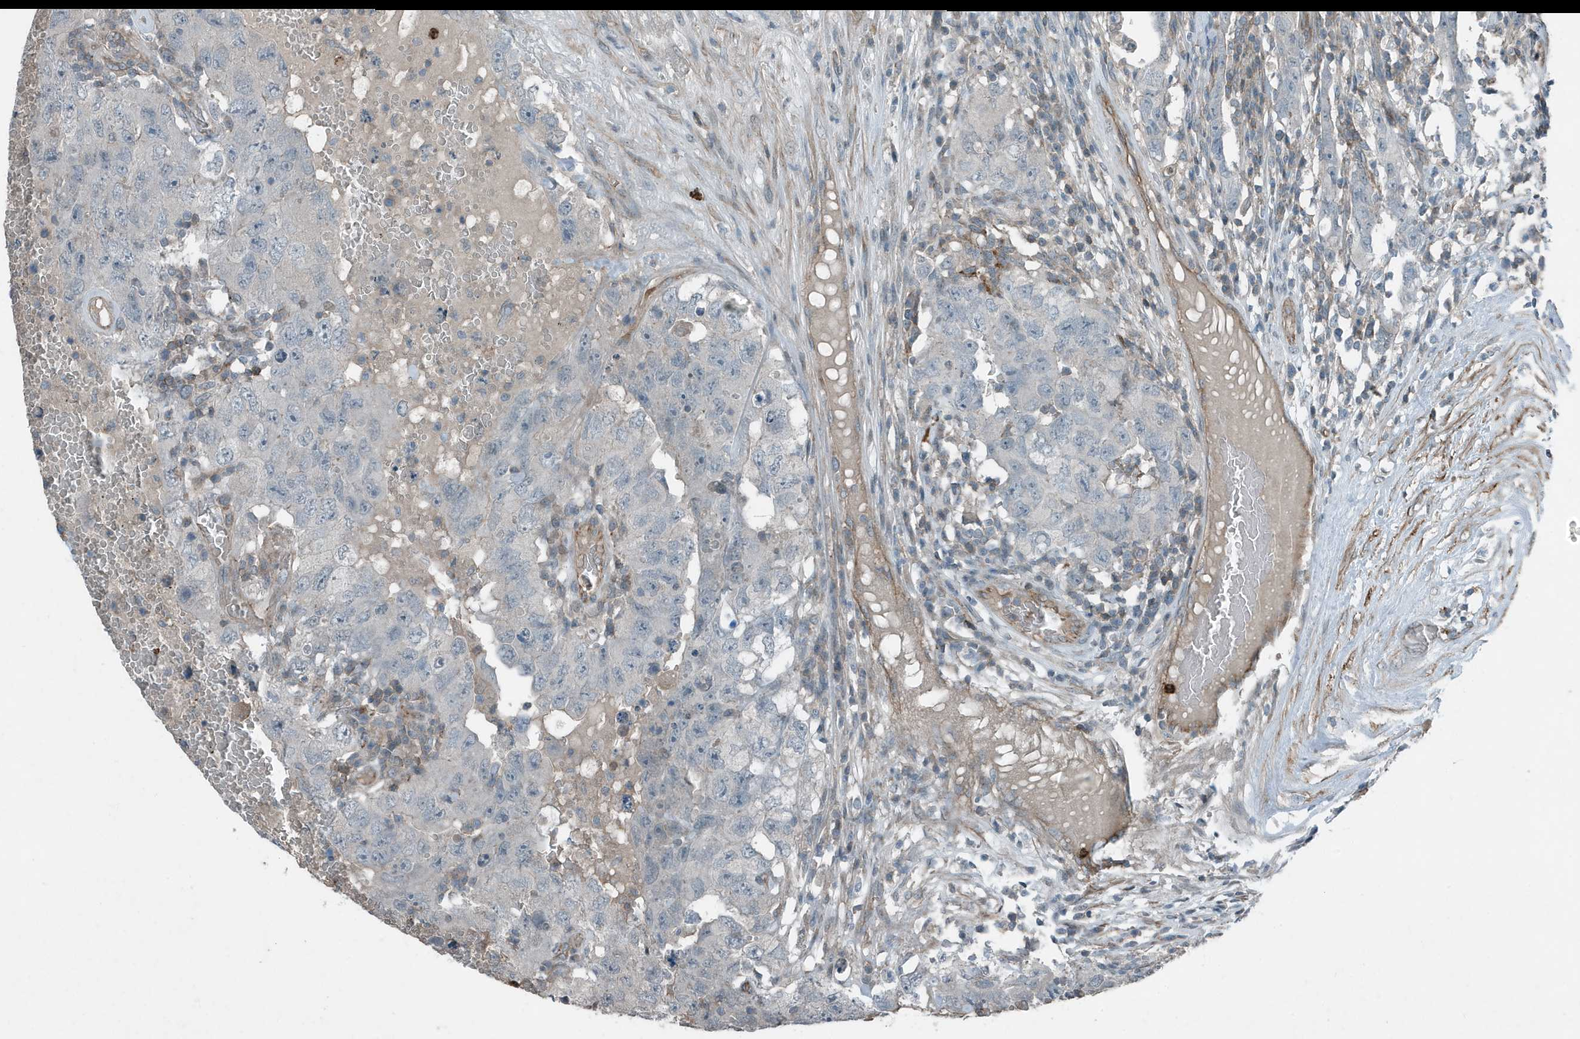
{"staining": {"intensity": "negative", "quantity": "none", "location": "none"}, "tissue": "testis cancer", "cell_type": "Tumor cells", "image_type": "cancer", "snomed": [{"axis": "morphology", "description": "Carcinoma, Embryonal, NOS"}, {"axis": "topography", "description": "Testis"}], "caption": "An immunohistochemistry (IHC) image of testis embryonal carcinoma is shown. There is no staining in tumor cells of testis embryonal carcinoma.", "gene": "DAPP1", "patient": {"sex": "male", "age": 26}}